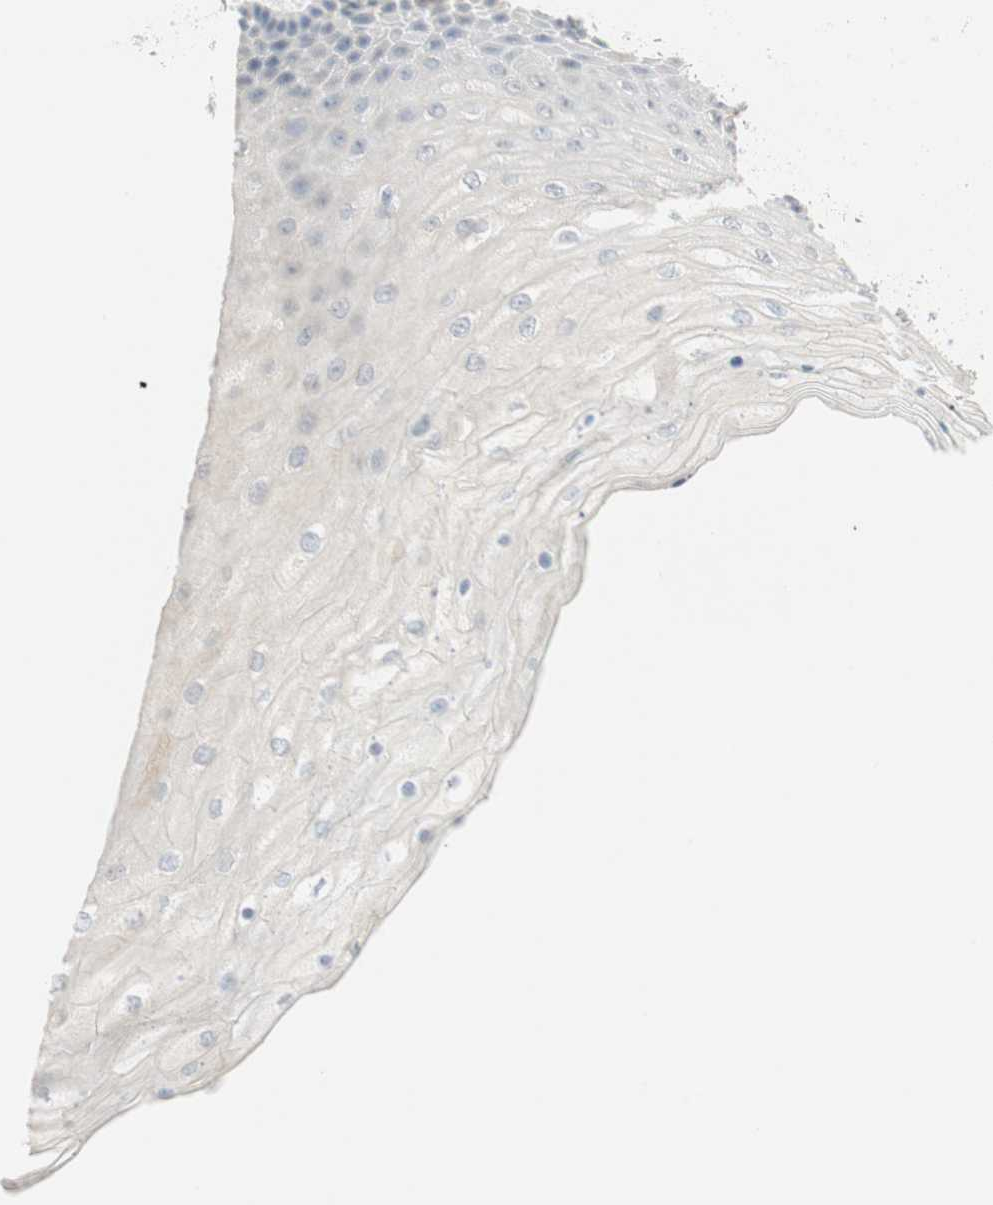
{"staining": {"intensity": "negative", "quantity": "none", "location": "none"}, "tissue": "skin", "cell_type": "Epidermal cells", "image_type": "normal", "snomed": [{"axis": "morphology", "description": "Normal tissue, NOS"}, {"axis": "topography", "description": "Anal"}], "caption": "Epidermal cells show no significant positivity in unremarkable skin.", "gene": "MLLT10", "patient": {"sex": "female", "age": 46}}